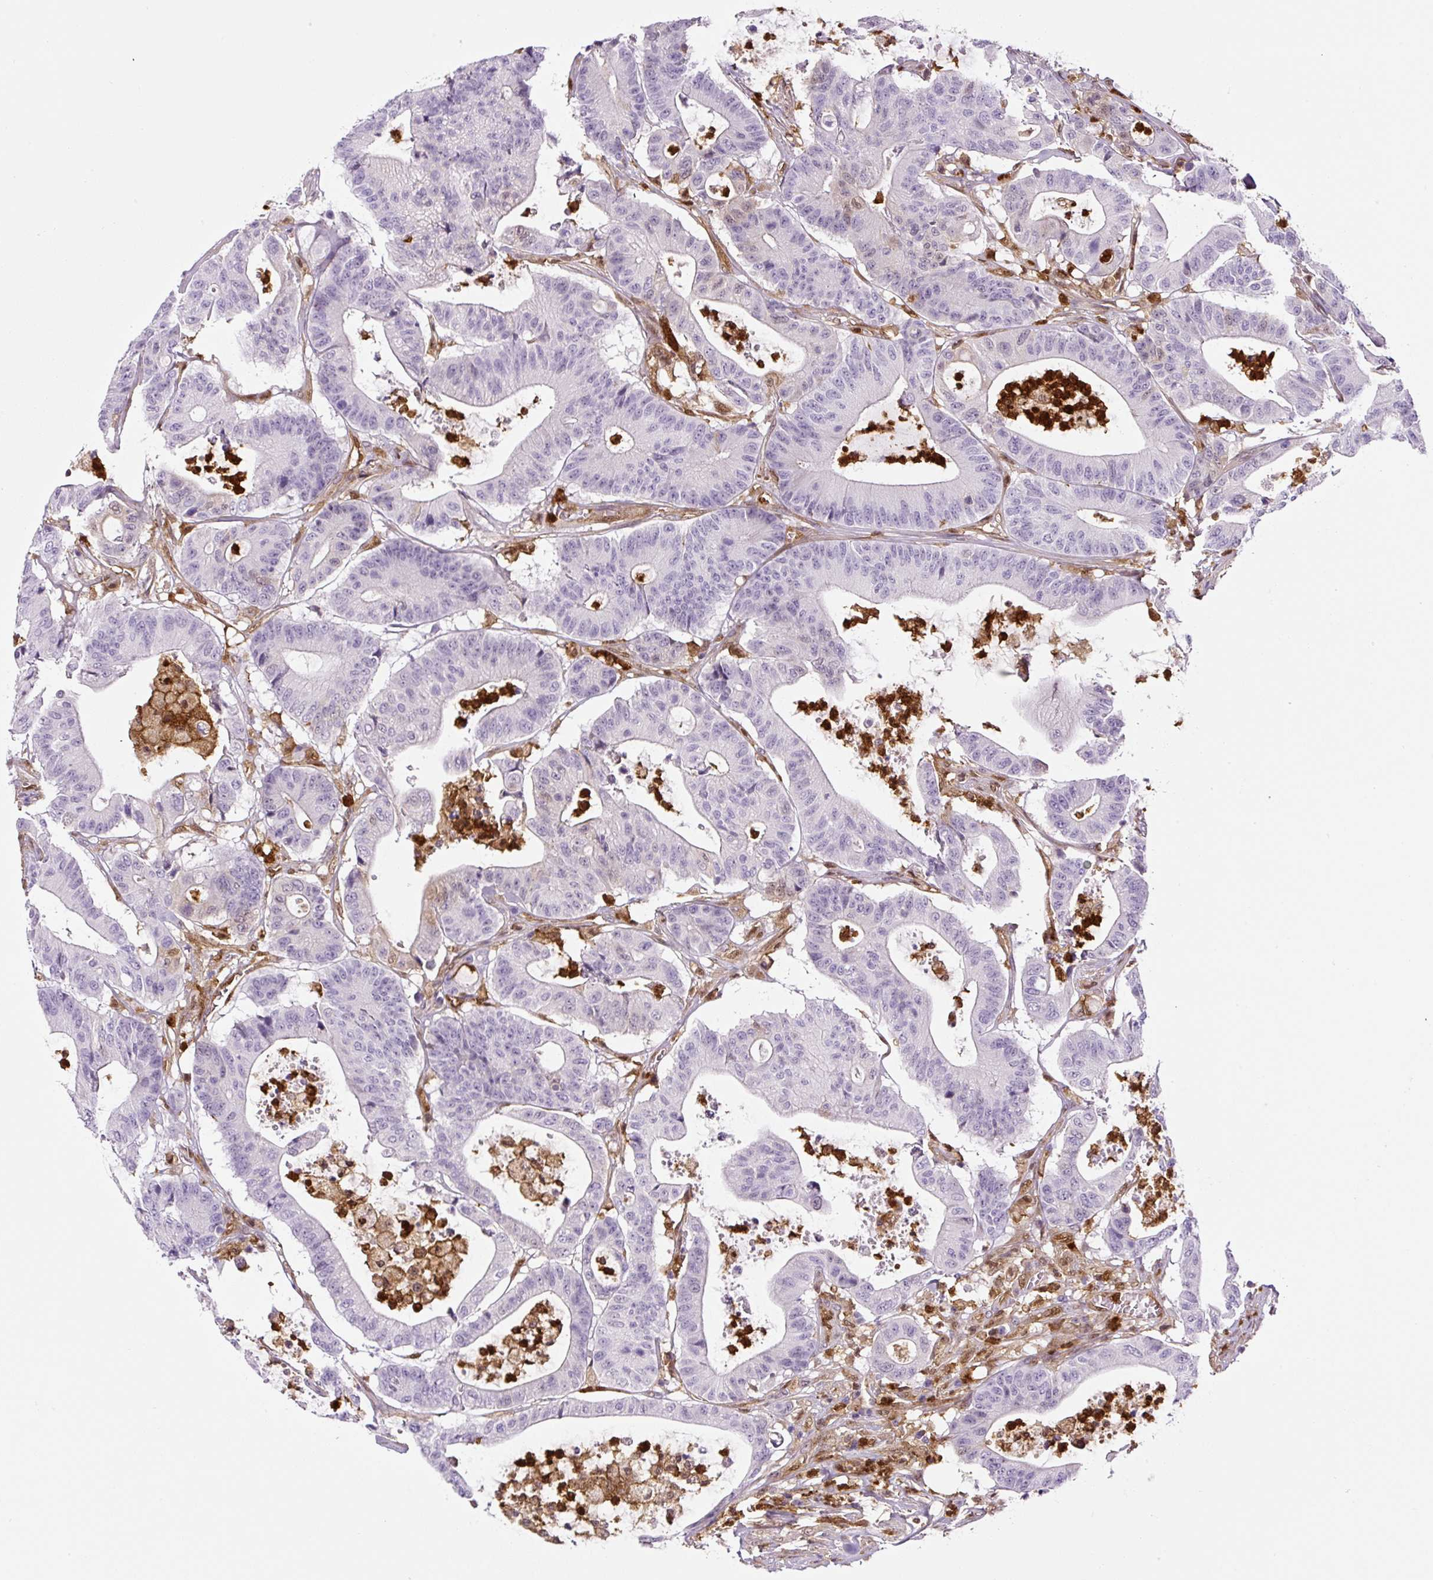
{"staining": {"intensity": "negative", "quantity": "none", "location": "none"}, "tissue": "colorectal cancer", "cell_type": "Tumor cells", "image_type": "cancer", "snomed": [{"axis": "morphology", "description": "Adenocarcinoma, NOS"}, {"axis": "topography", "description": "Colon"}], "caption": "Immunohistochemical staining of adenocarcinoma (colorectal) exhibits no significant expression in tumor cells. The staining was performed using DAB to visualize the protein expression in brown, while the nuclei were stained in blue with hematoxylin (Magnification: 20x).", "gene": "ANXA1", "patient": {"sex": "female", "age": 84}}